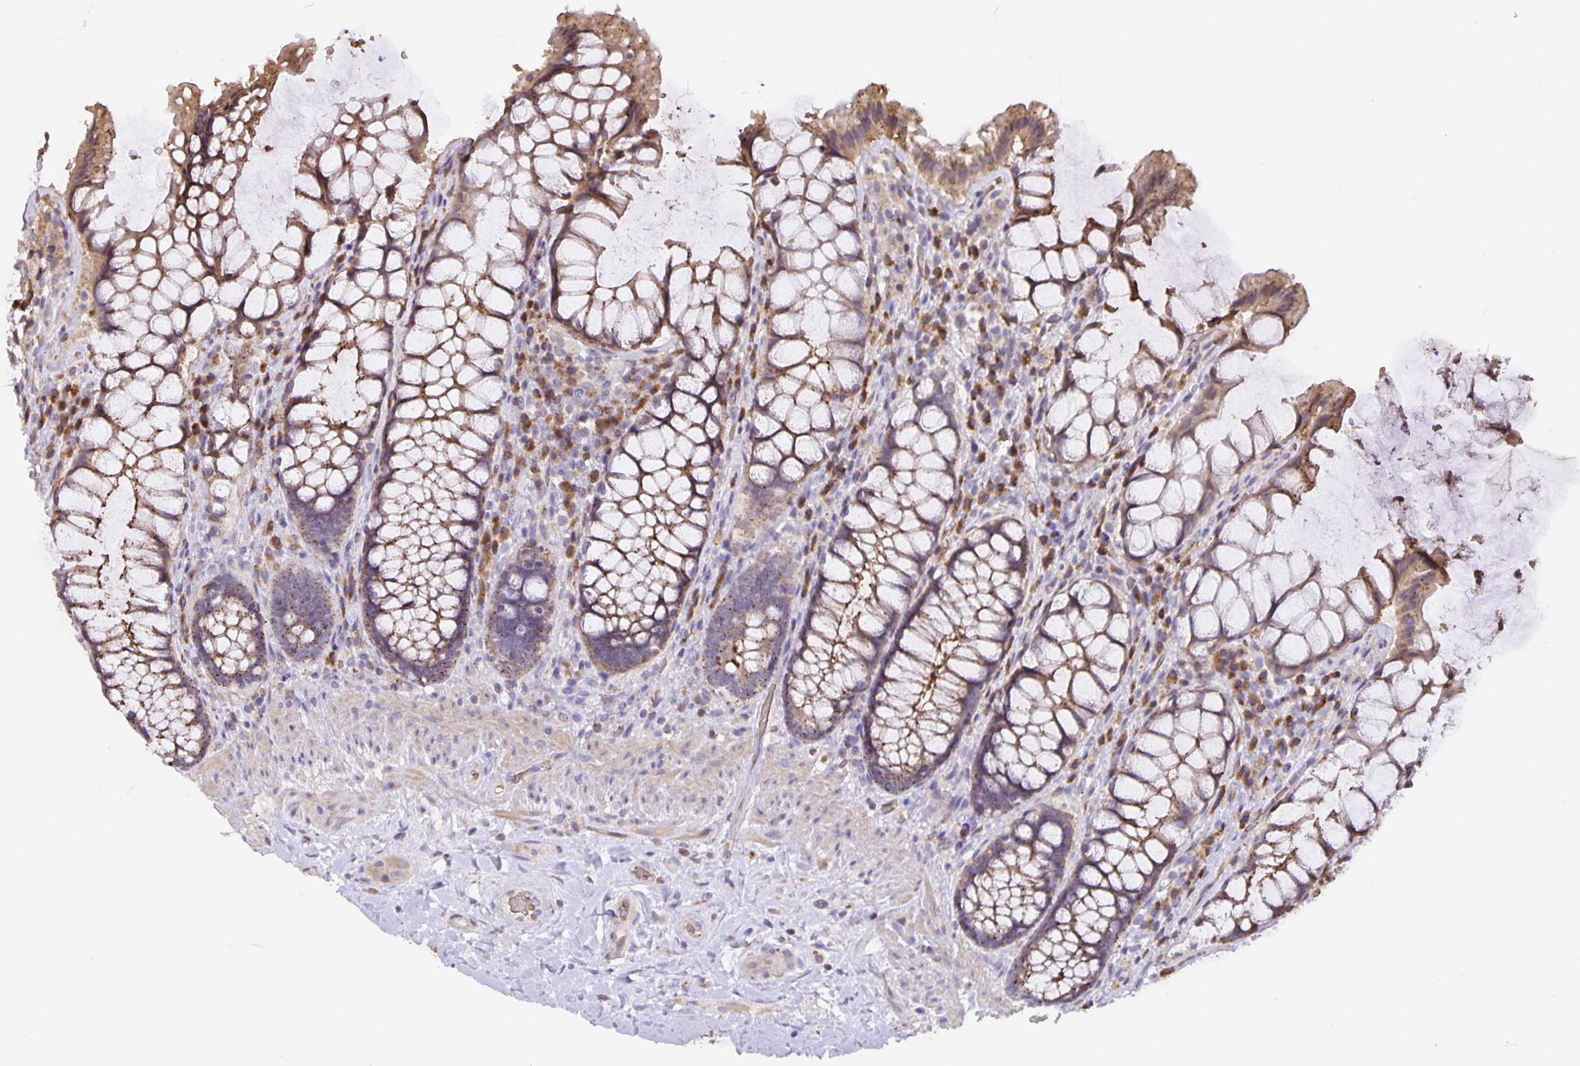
{"staining": {"intensity": "moderate", "quantity": ">75%", "location": "cytoplasmic/membranous"}, "tissue": "rectum", "cell_type": "Glandular cells", "image_type": "normal", "snomed": [{"axis": "morphology", "description": "Normal tissue, NOS"}, {"axis": "topography", "description": "Rectum"}], "caption": "High-magnification brightfield microscopy of benign rectum stained with DAB (3,3'-diaminobenzidine) (brown) and counterstained with hematoxylin (blue). glandular cells exhibit moderate cytoplasmic/membranous positivity is present in about>75% of cells. Using DAB (brown) and hematoxylin (blue) stains, captured at high magnification using brightfield microscopy.", "gene": "TMEM71", "patient": {"sex": "female", "age": 58}}